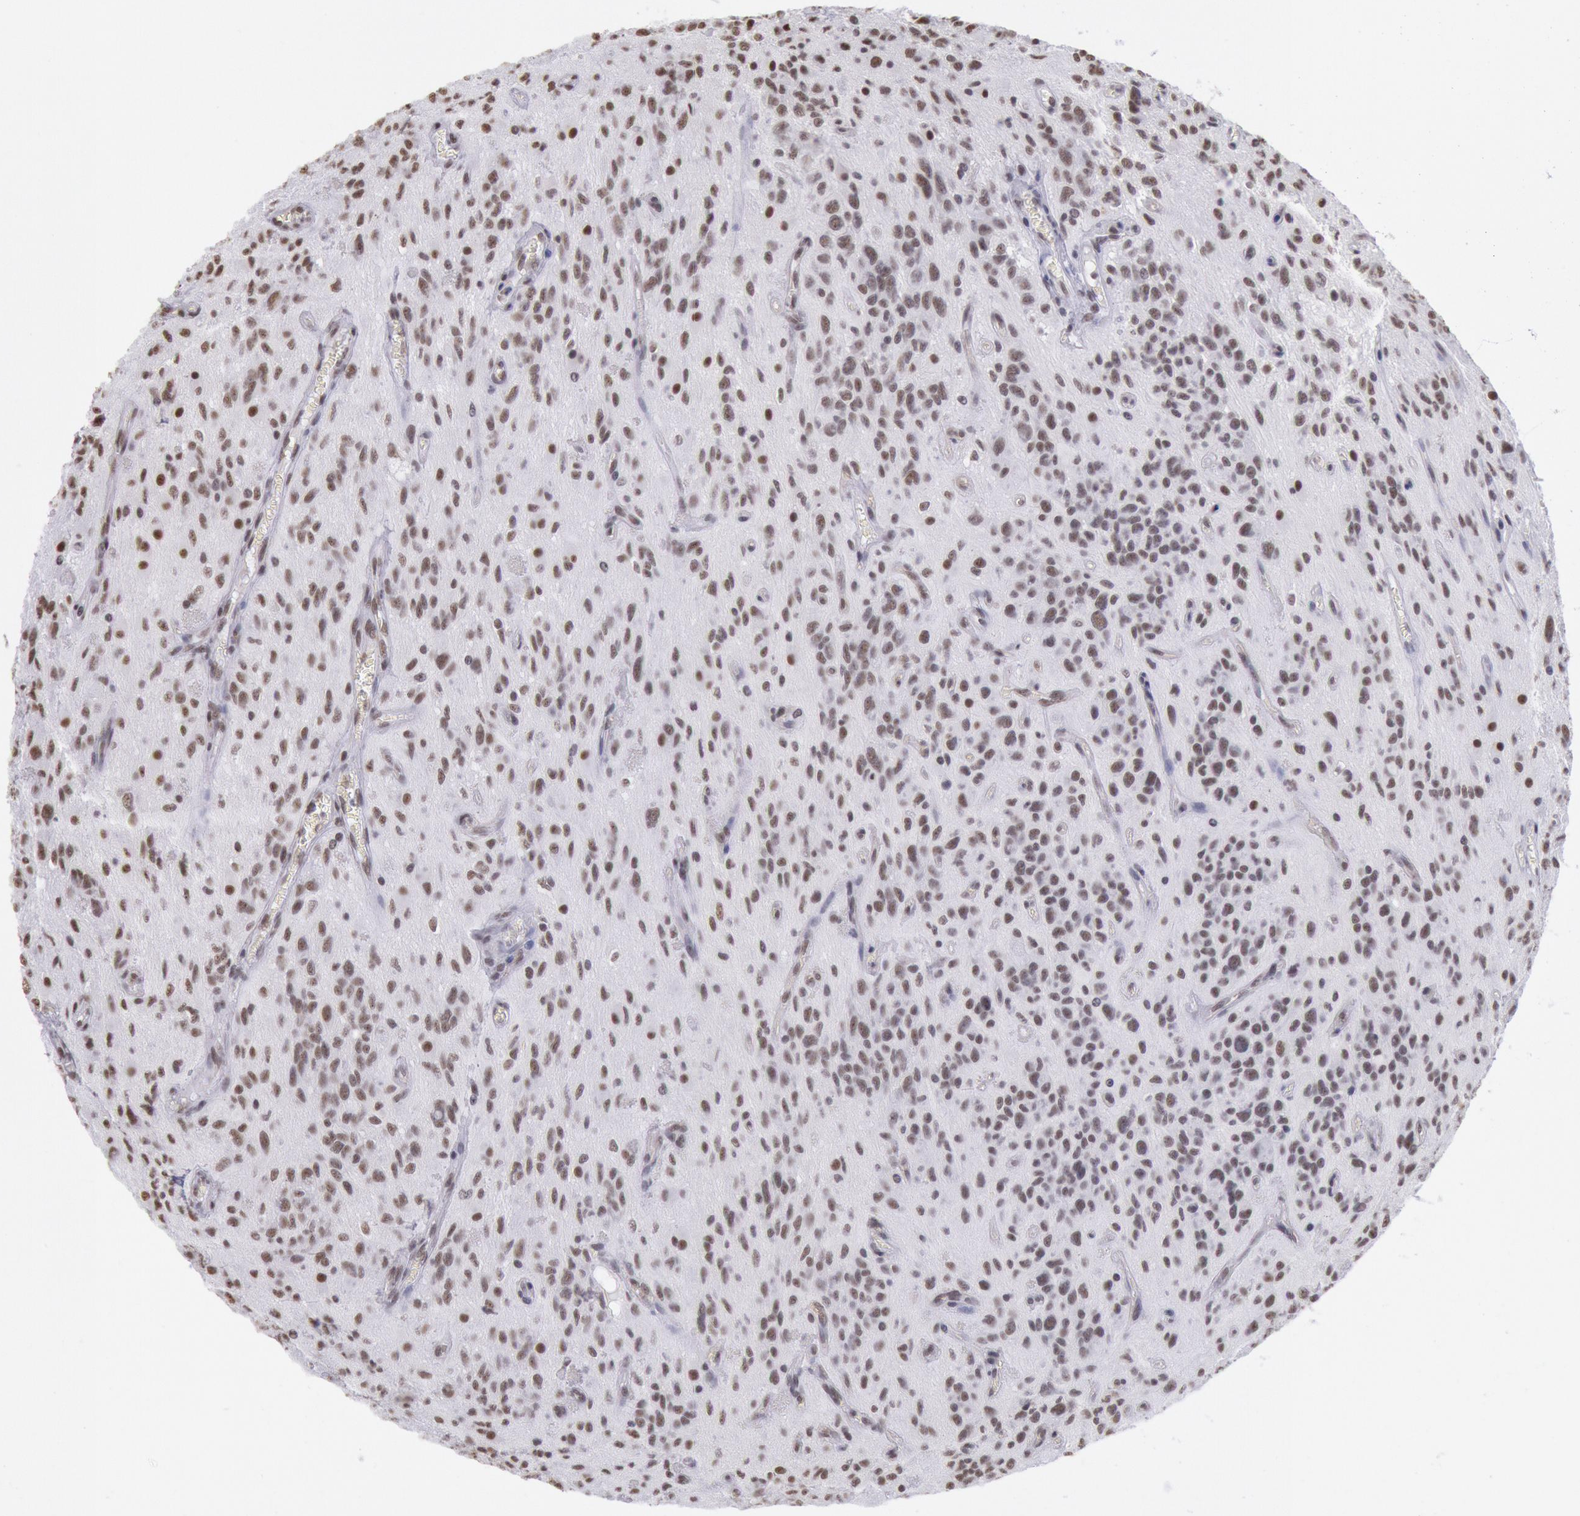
{"staining": {"intensity": "weak", "quantity": "25%-75%", "location": "nuclear"}, "tissue": "glioma", "cell_type": "Tumor cells", "image_type": "cancer", "snomed": [{"axis": "morphology", "description": "Glioma, malignant, Low grade"}, {"axis": "topography", "description": "Brain"}], "caption": "Brown immunohistochemical staining in human glioma exhibits weak nuclear staining in approximately 25%-75% of tumor cells.", "gene": "SNRPD3", "patient": {"sex": "female", "age": 15}}